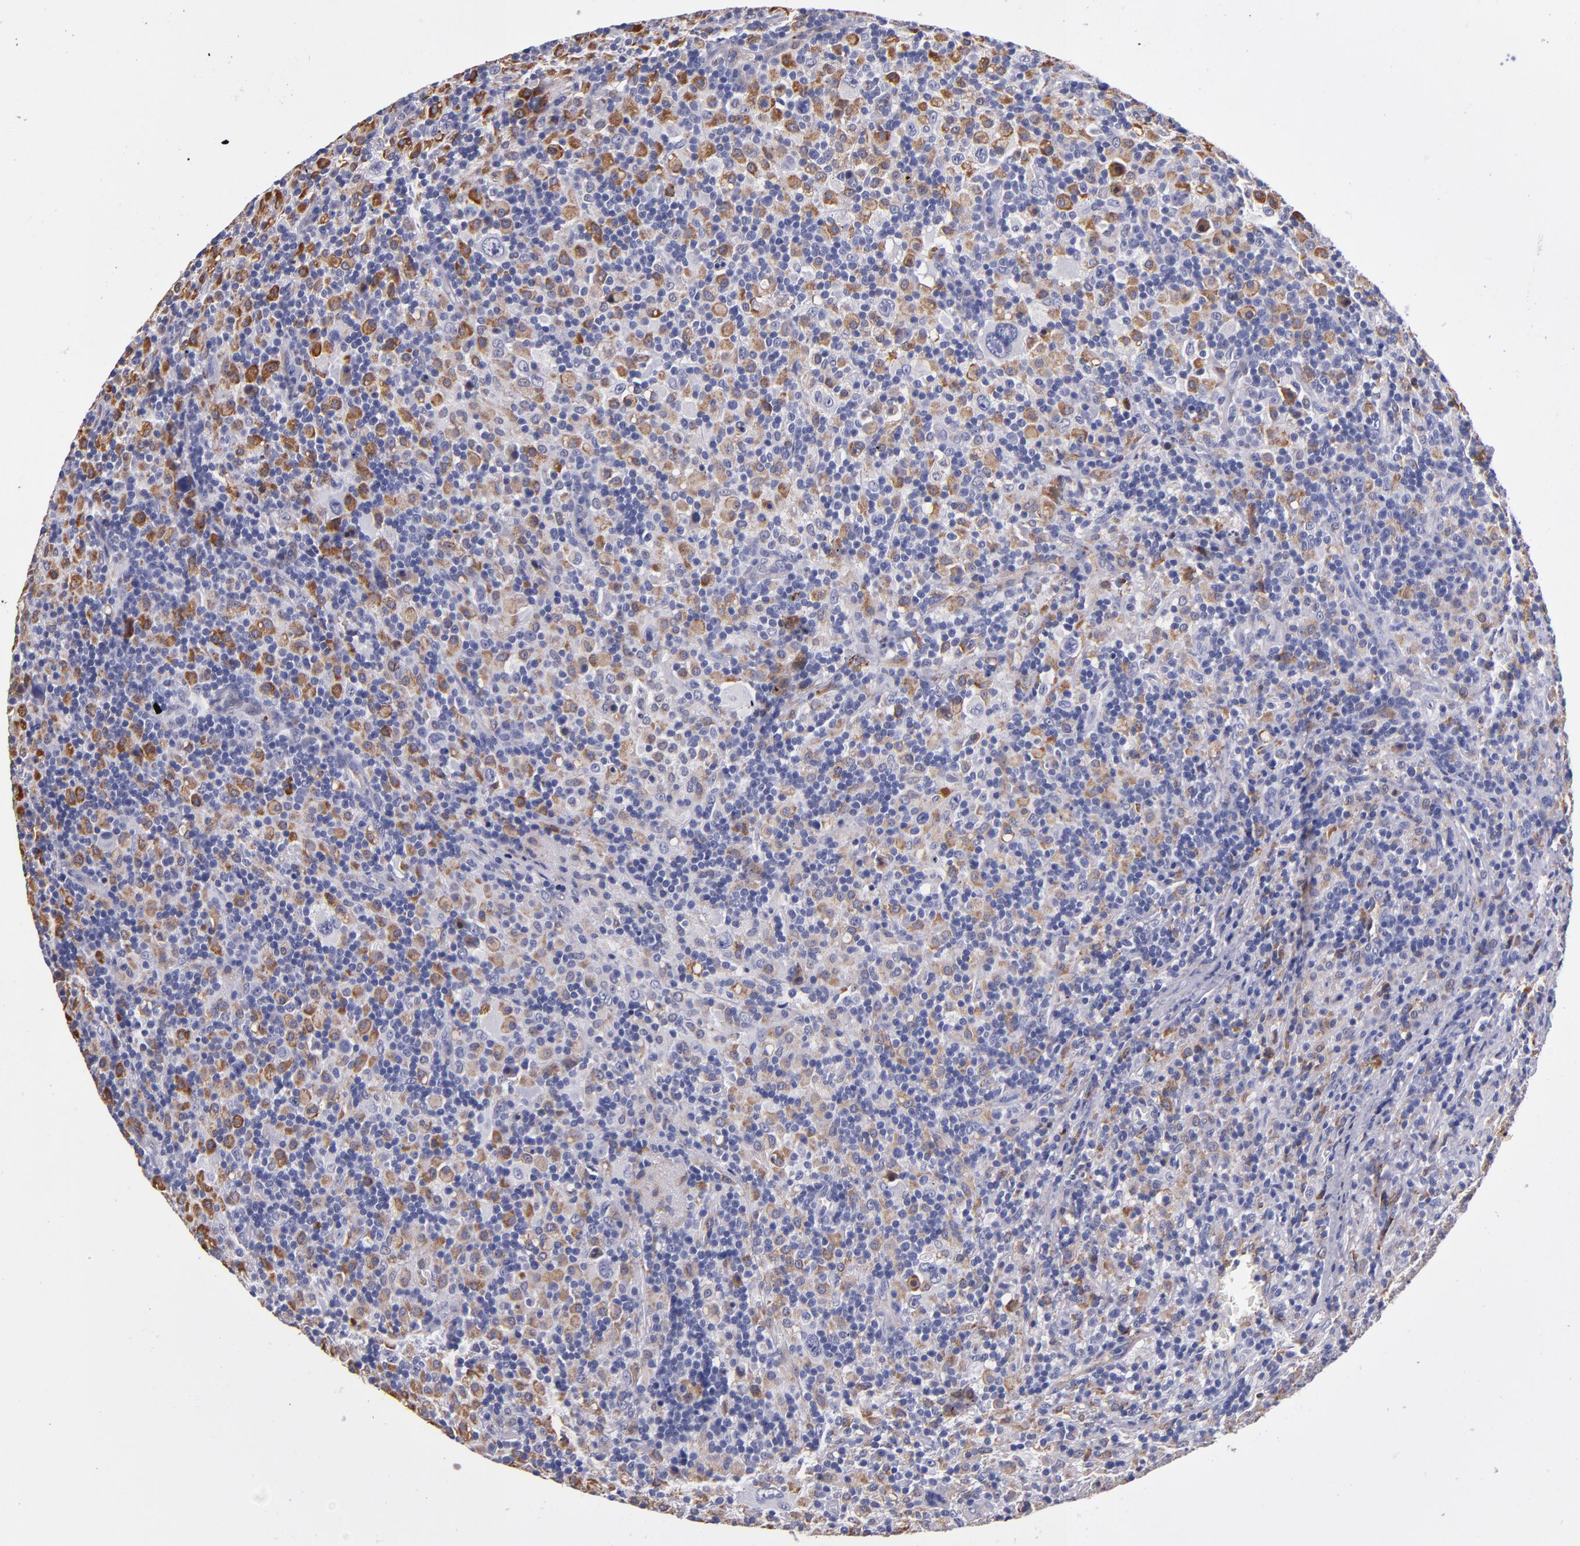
{"staining": {"intensity": "negative", "quantity": "none", "location": "none"}, "tissue": "lymphoma", "cell_type": "Tumor cells", "image_type": "cancer", "snomed": [{"axis": "morphology", "description": "Hodgkin's disease, NOS"}, {"axis": "topography", "description": "Lymph node"}], "caption": "DAB immunohistochemical staining of human Hodgkin's disease demonstrates no significant positivity in tumor cells.", "gene": "SELP", "patient": {"sex": "male", "age": 46}}